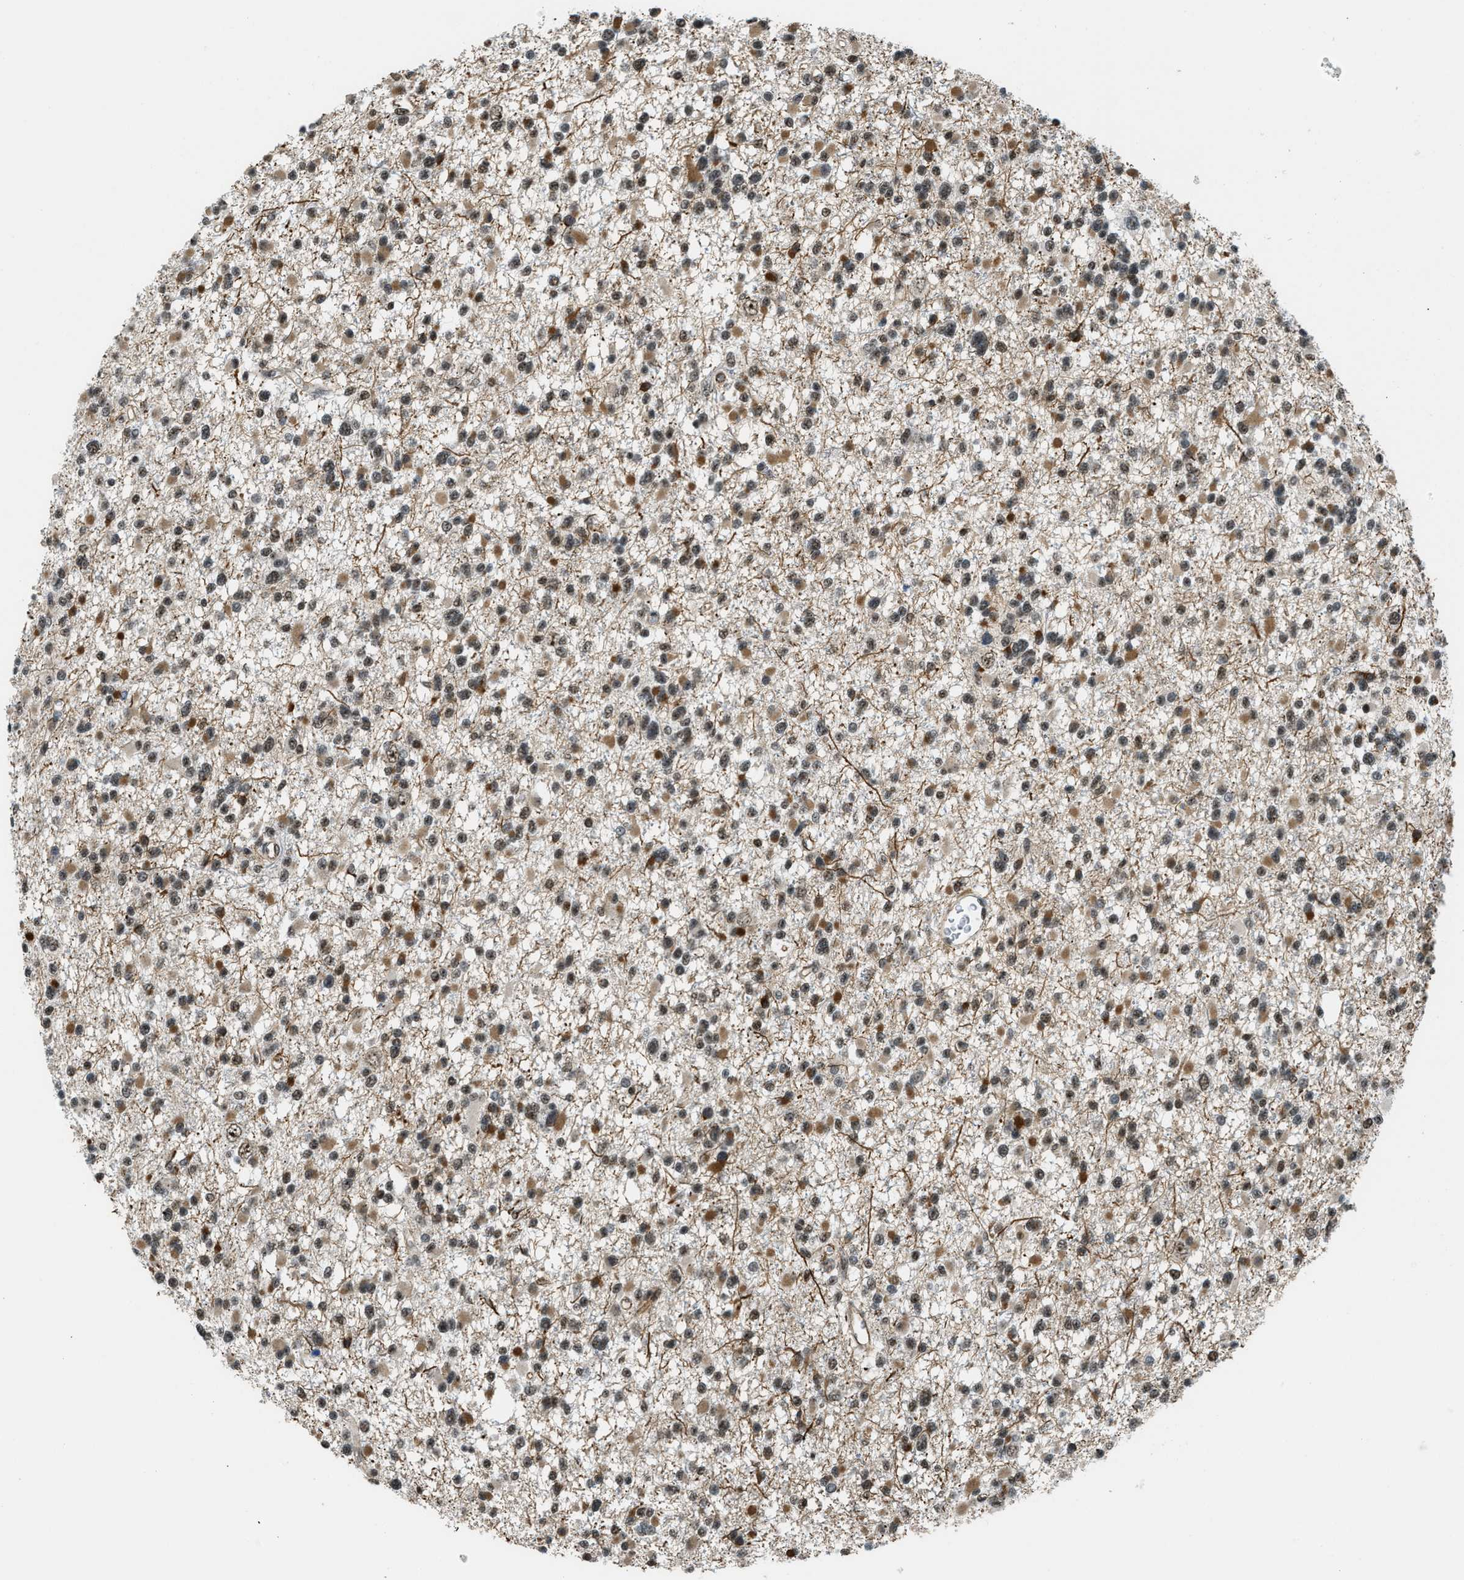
{"staining": {"intensity": "moderate", "quantity": ">75%", "location": "cytoplasmic/membranous,nuclear"}, "tissue": "glioma", "cell_type": "Tumor cells", "image_type": "cancer", "snomed": [{"axis": "morphology", "description": "Glioma, malignant, Low grade"}, {"axis": "topography", "description": "Brain"}], "caption": "Human malignant low-grade glioma stained with a protein marker exhibits moderate staining in tumor cells.", "gene": "E2F1", "patient": {"sex": "female", "age": 22}}